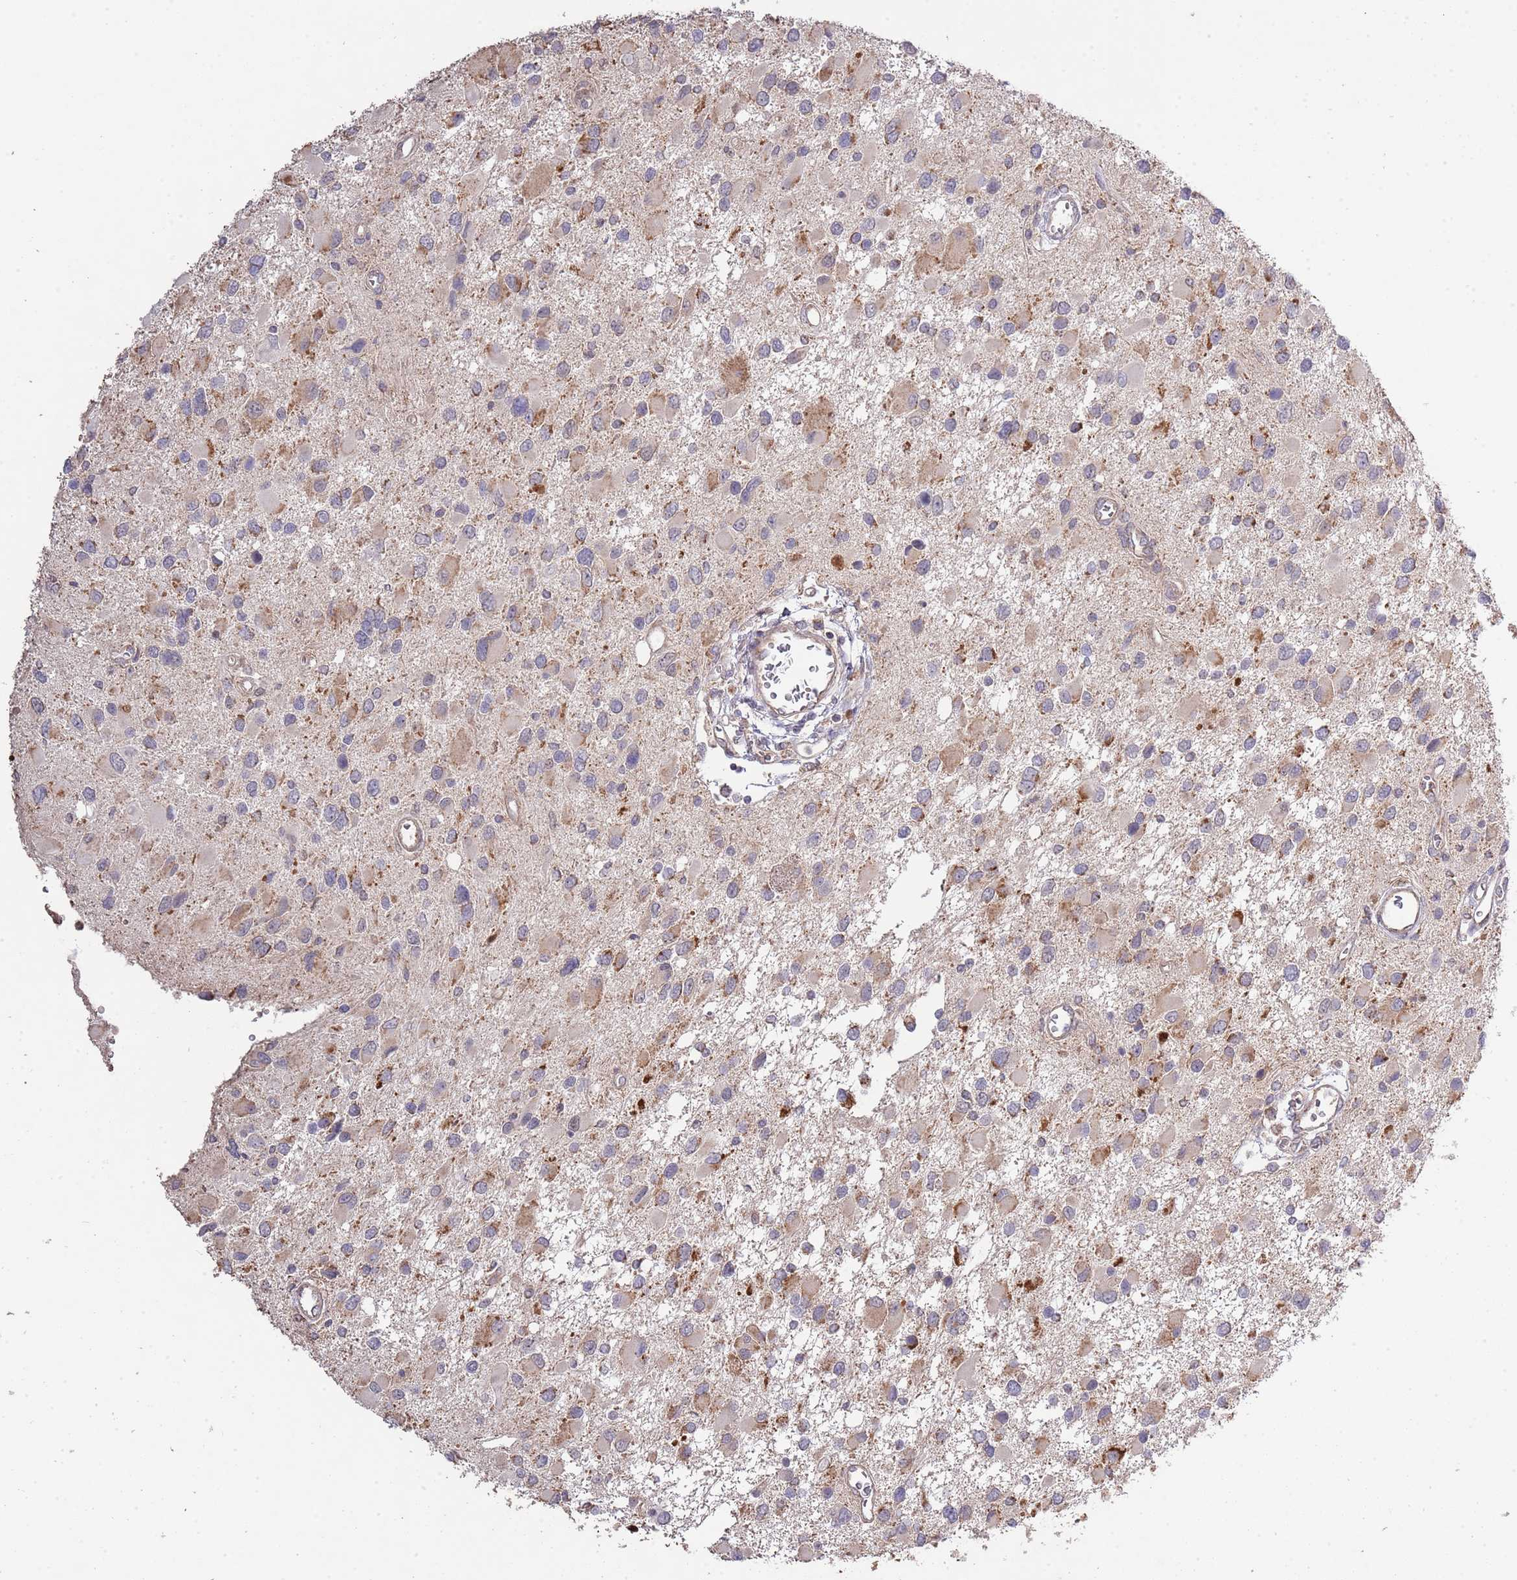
{"staining": {"intensity": "moderate", "quantity": "<25%", "location": "cytoplasmic/membranous"}, "tissue": "glioma", "cell_type": "Tumor cells", "image_type": "cancer", "snomed": [{"axis": "morphology", "description": "Glioma, malignant, High grade"}, {"axis": "topography", "description": "Brain"}], "caption": "Immunohistochemical staining of human malignant glioma (high-grade) displays low levels of moderate cytoplasmic/membranous protein expression in about <25% of tumor cells.", "gene": "IVD", "patient": {"sex": "male", "age": 53}}